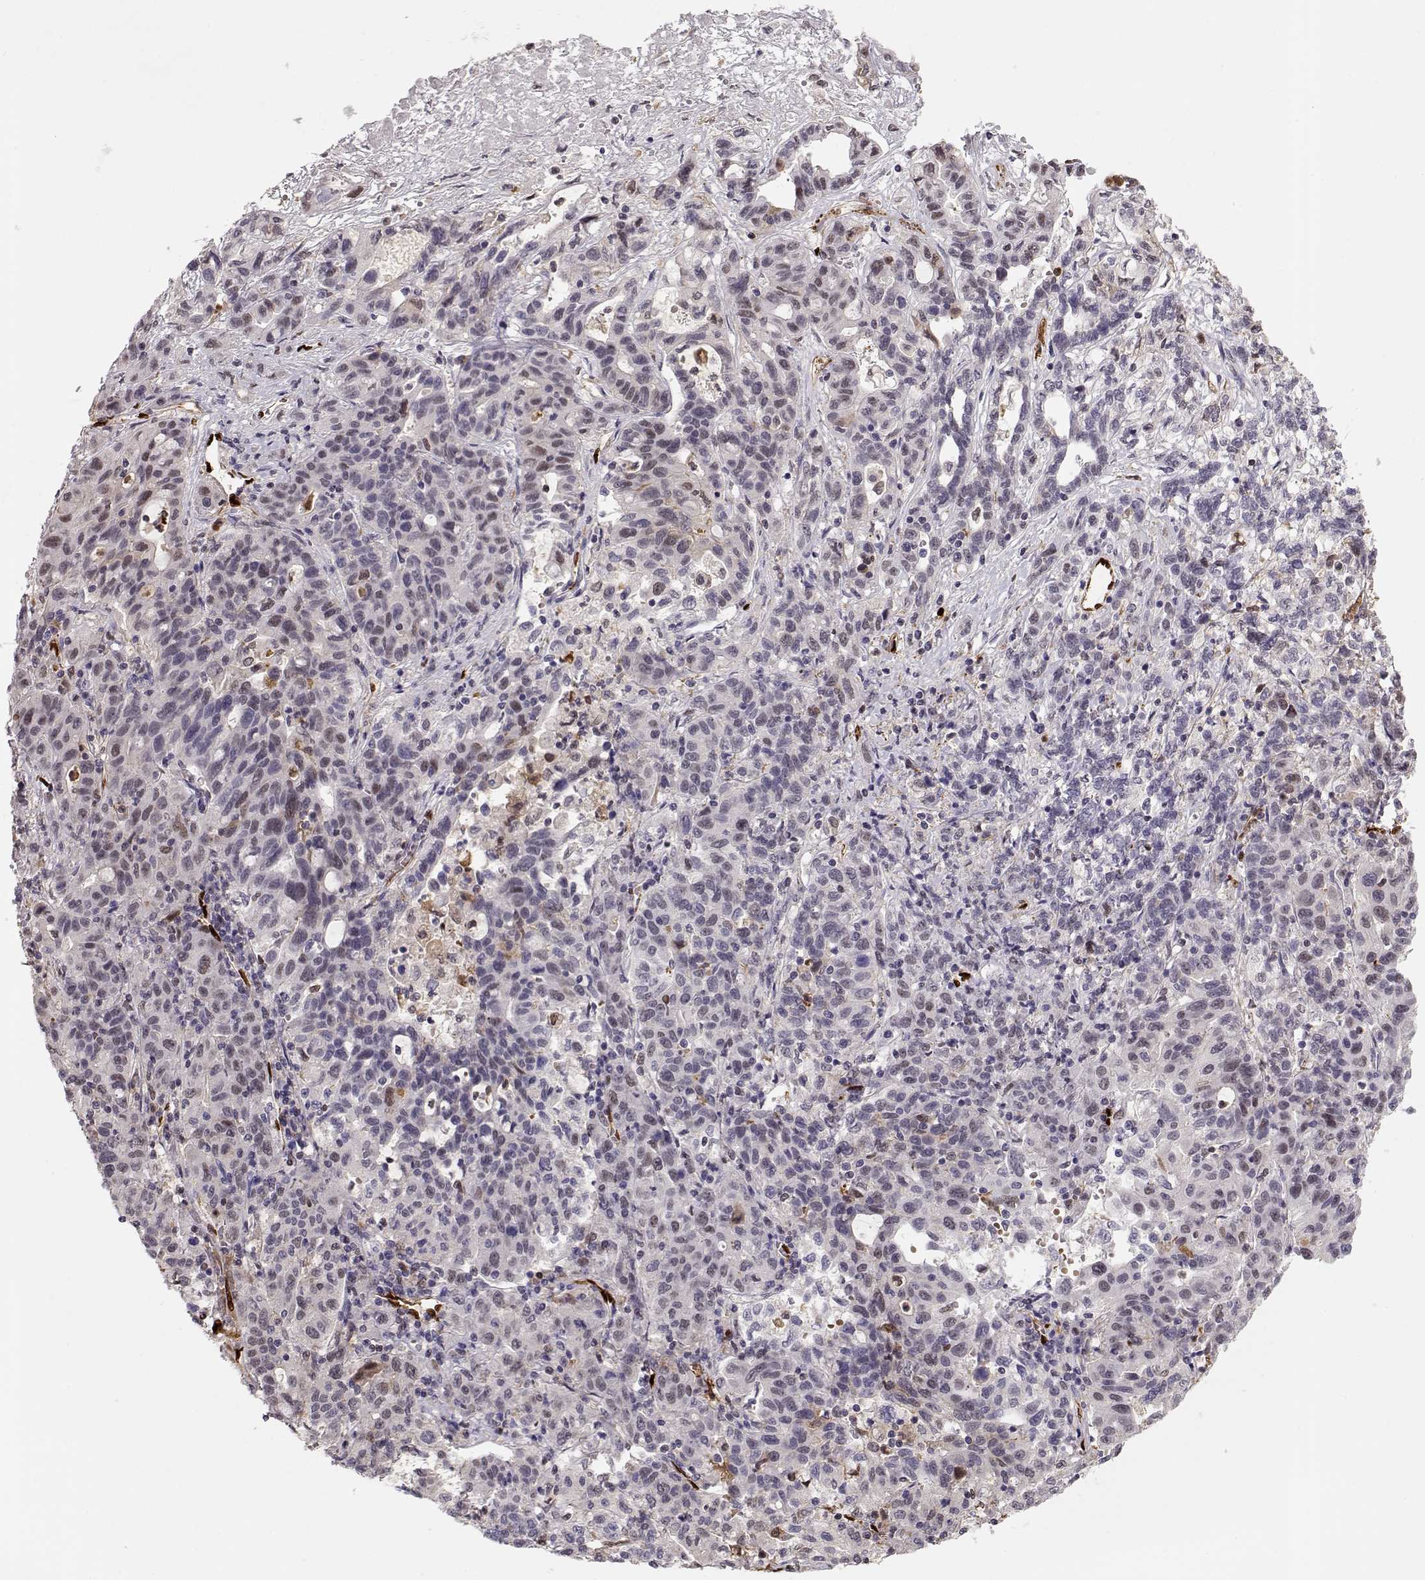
{"staining": {"intensity": "negative", "quantity": "none", "location": "none"}, "tissue": "liver cancer", "cell_type": "Tumor cells", "image_type": "cancer", "snomed": [{"axis": "morphology", "description": "Adenocarcinoma, NOS"}, {"axis": "morphology", "description": "Cholangiocarcinoma"}, {"axis": "topography", "description": "Liver"}], "caption": "Immunohistochemistry (IHC) of liver cancer (adenocarcinoma) demonstrates no positivity in tumor cells.", "gene": "PNP", "patient": {"sex": "male", "age": 64}}